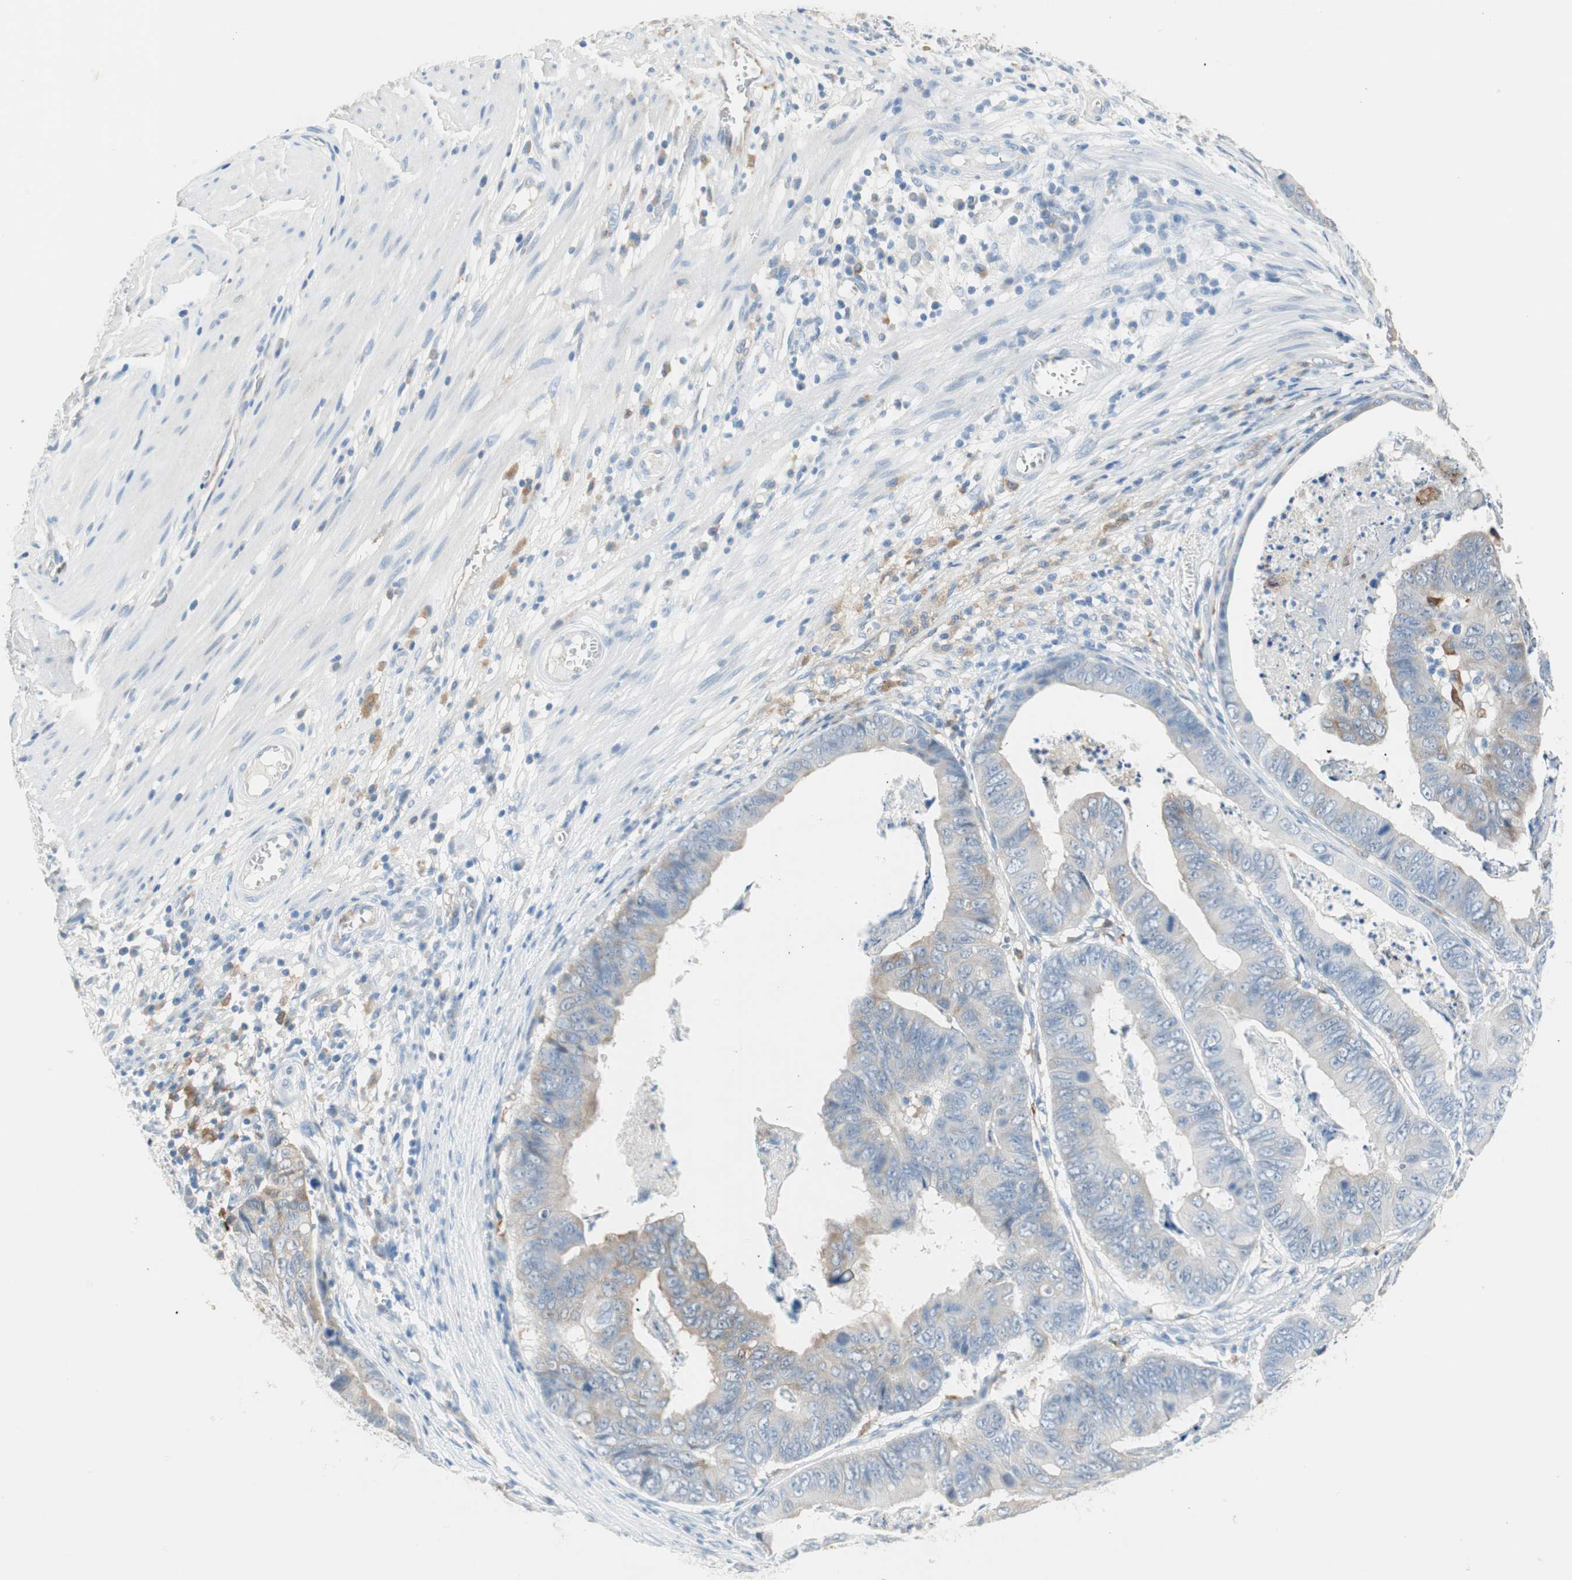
{"staining": {"intensity": "weak", "quantity": "25%-75%", "location": "cytoplasmic/membranous"}, "tissue": "stomach cancer", "cell_type": "Tumor cells", "image_type": "cancer", "snomed": [{"axis": "morphology", "description": "Adenocarcinoma, NOS"}, {"axis": "topography", "description": "Stomach, lower"}], "caption": "Tumor cells demonstrate weak cytoplasmic/membranous staining in about 25%-75% of cells in stomach cancer. The protein of interest is stained brown, and the nuclei are stained in blue (DAB IHC with brightfield microscopy, high magnification).", "gene": "GLUL", "patient": {"sex": "male", "age": 77}}